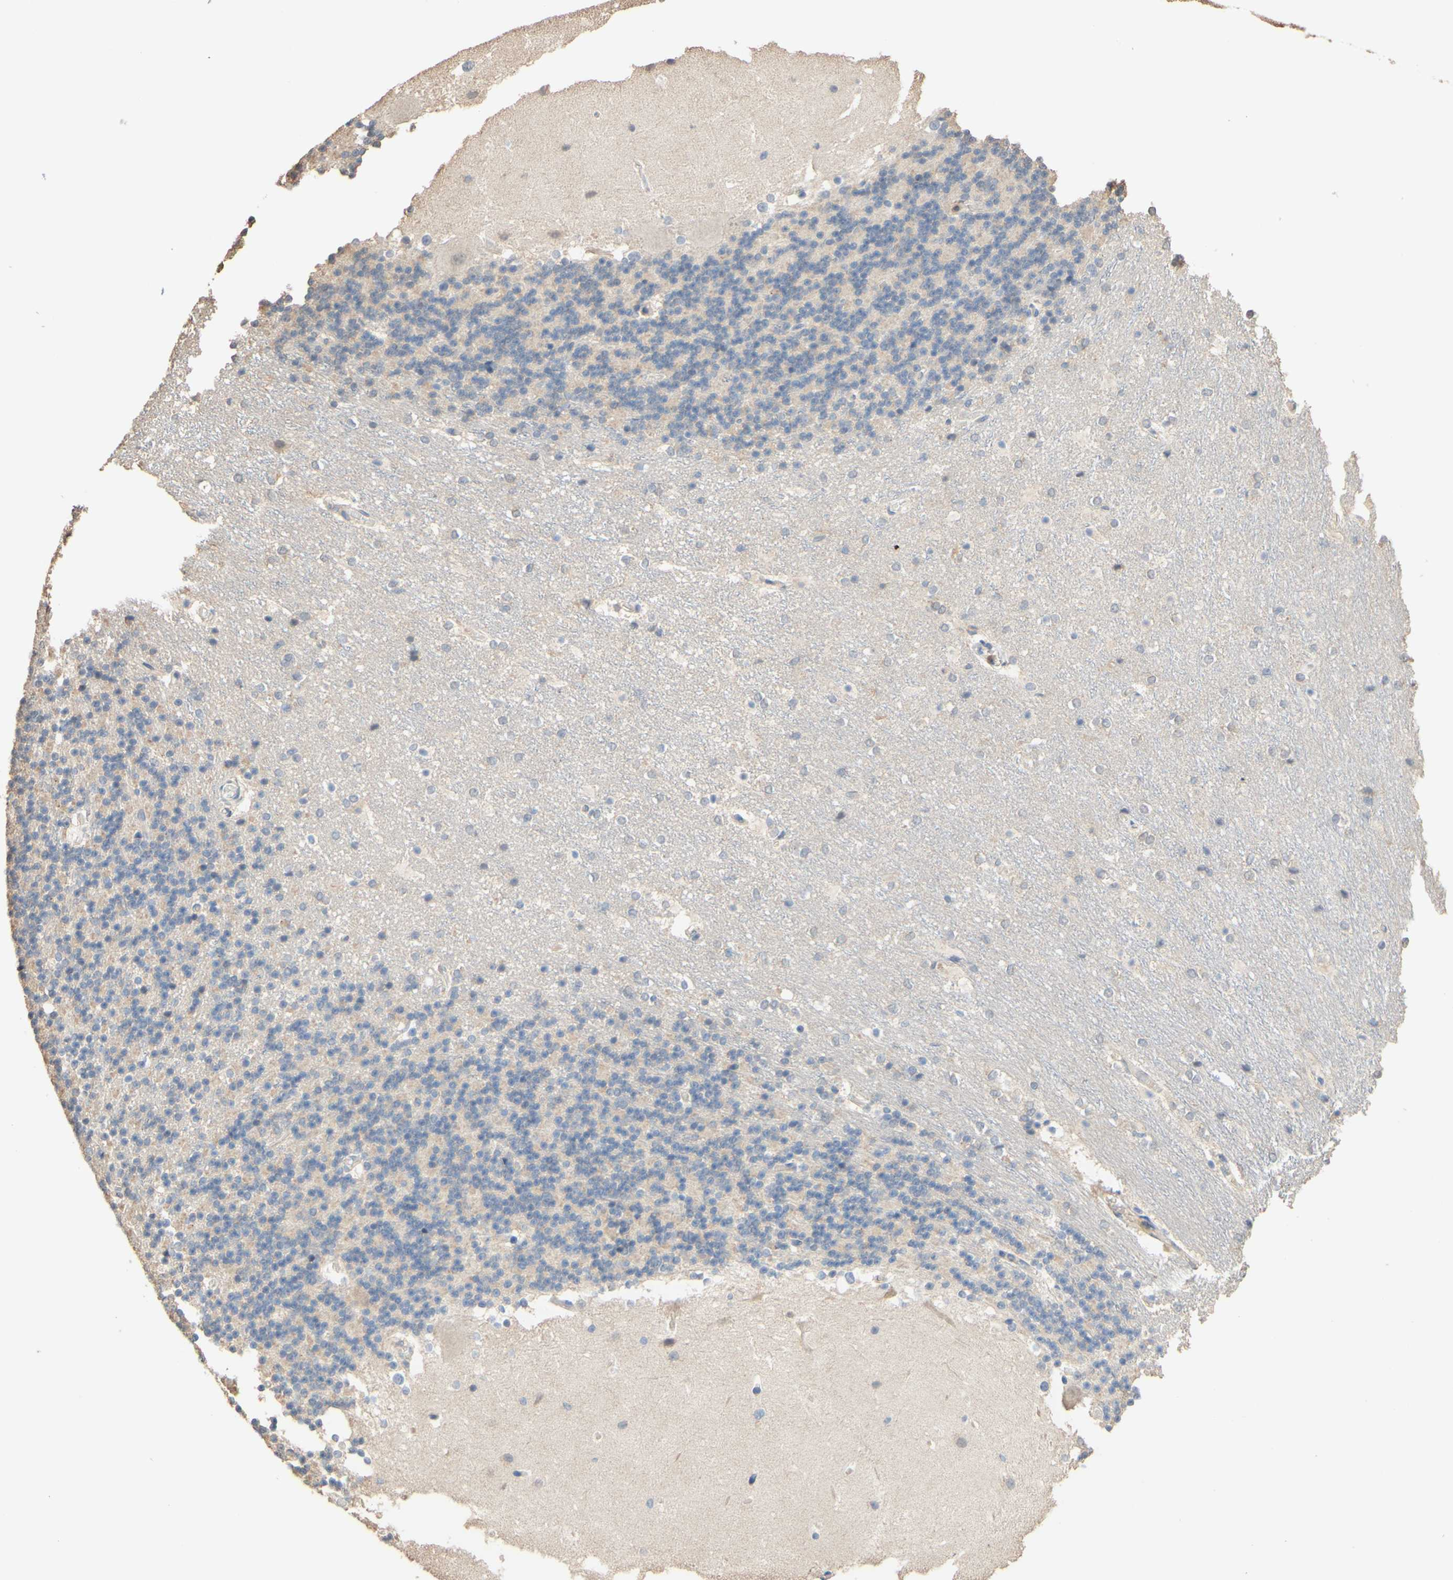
{"staining": {"intensity": "negative", "quantity": "none", "location": "none"}, "tissue": "cerebellum", "cell_type": "Cells in granular layer", "image_type": "normal", "snomed": [{"axis": "morphology", "description": "Normal tissue, NOS"}, {"axis": "topography", "description": "Cerebellum"}], "caption": "The micrograph displays no staining of cells in granular layer in unremarkable cerebellum.", "gene": "SMIM19", "patient": {"sex": "female", "age": 19}}